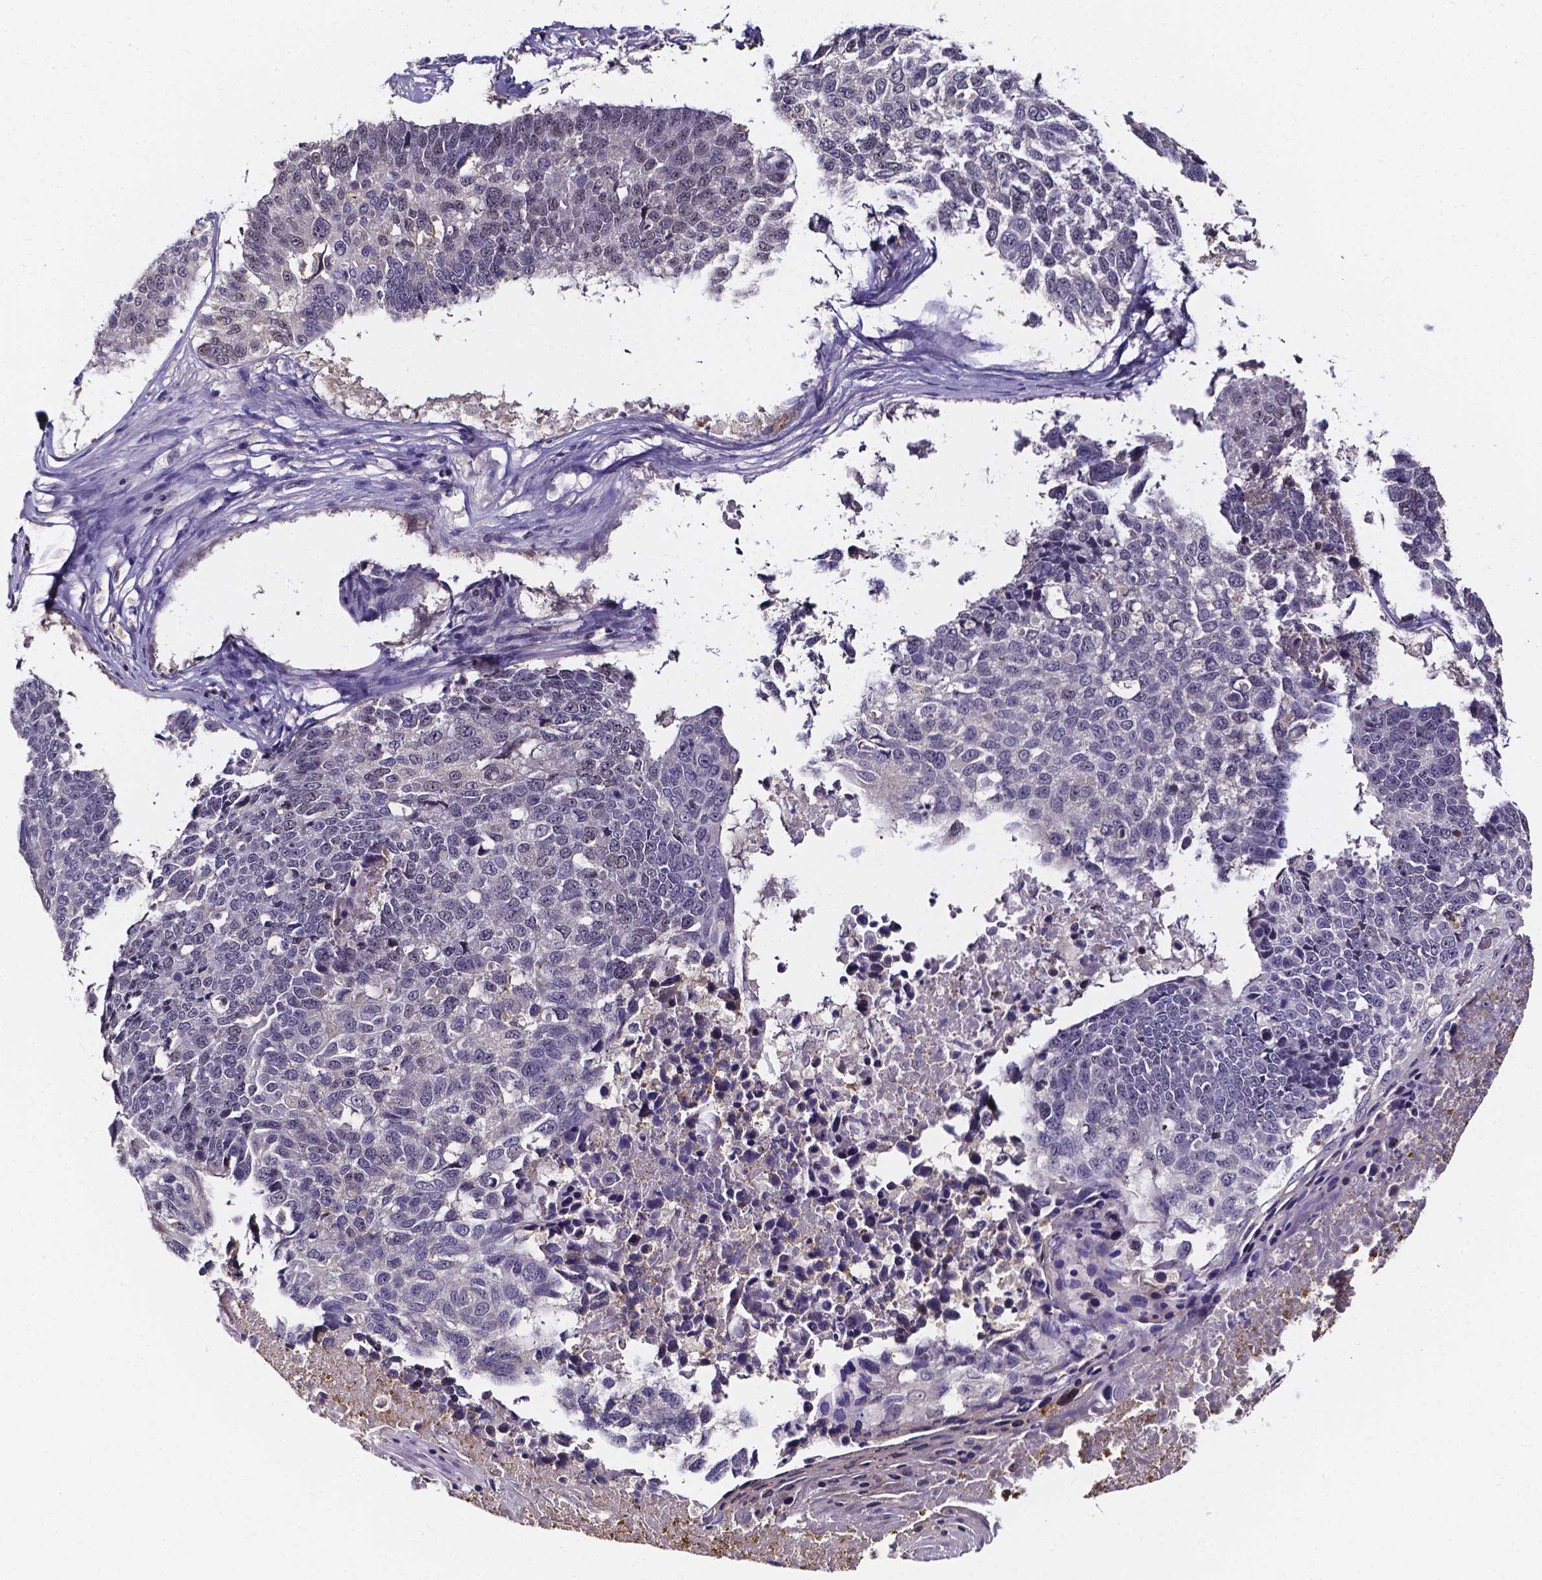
{"staining": {"intensity": "negative", "quantity": "none", "location": "none"}, "tissue": "lung cancer", "cell_type": "Tumor cells", "image_type": "cancer", "snomed": [{"axis": "morphology", "description": "Squamous cell carcinoma, NOS"}, {"axis": "topography", "description": "Lung"}], "caption": "An image of lung cancer (squamous cell carcinoma) stained for a protein shows no brown staining in tumor cells.", "gene": "SPOCD1", "patient": {"sex": "male", "age": 73}}